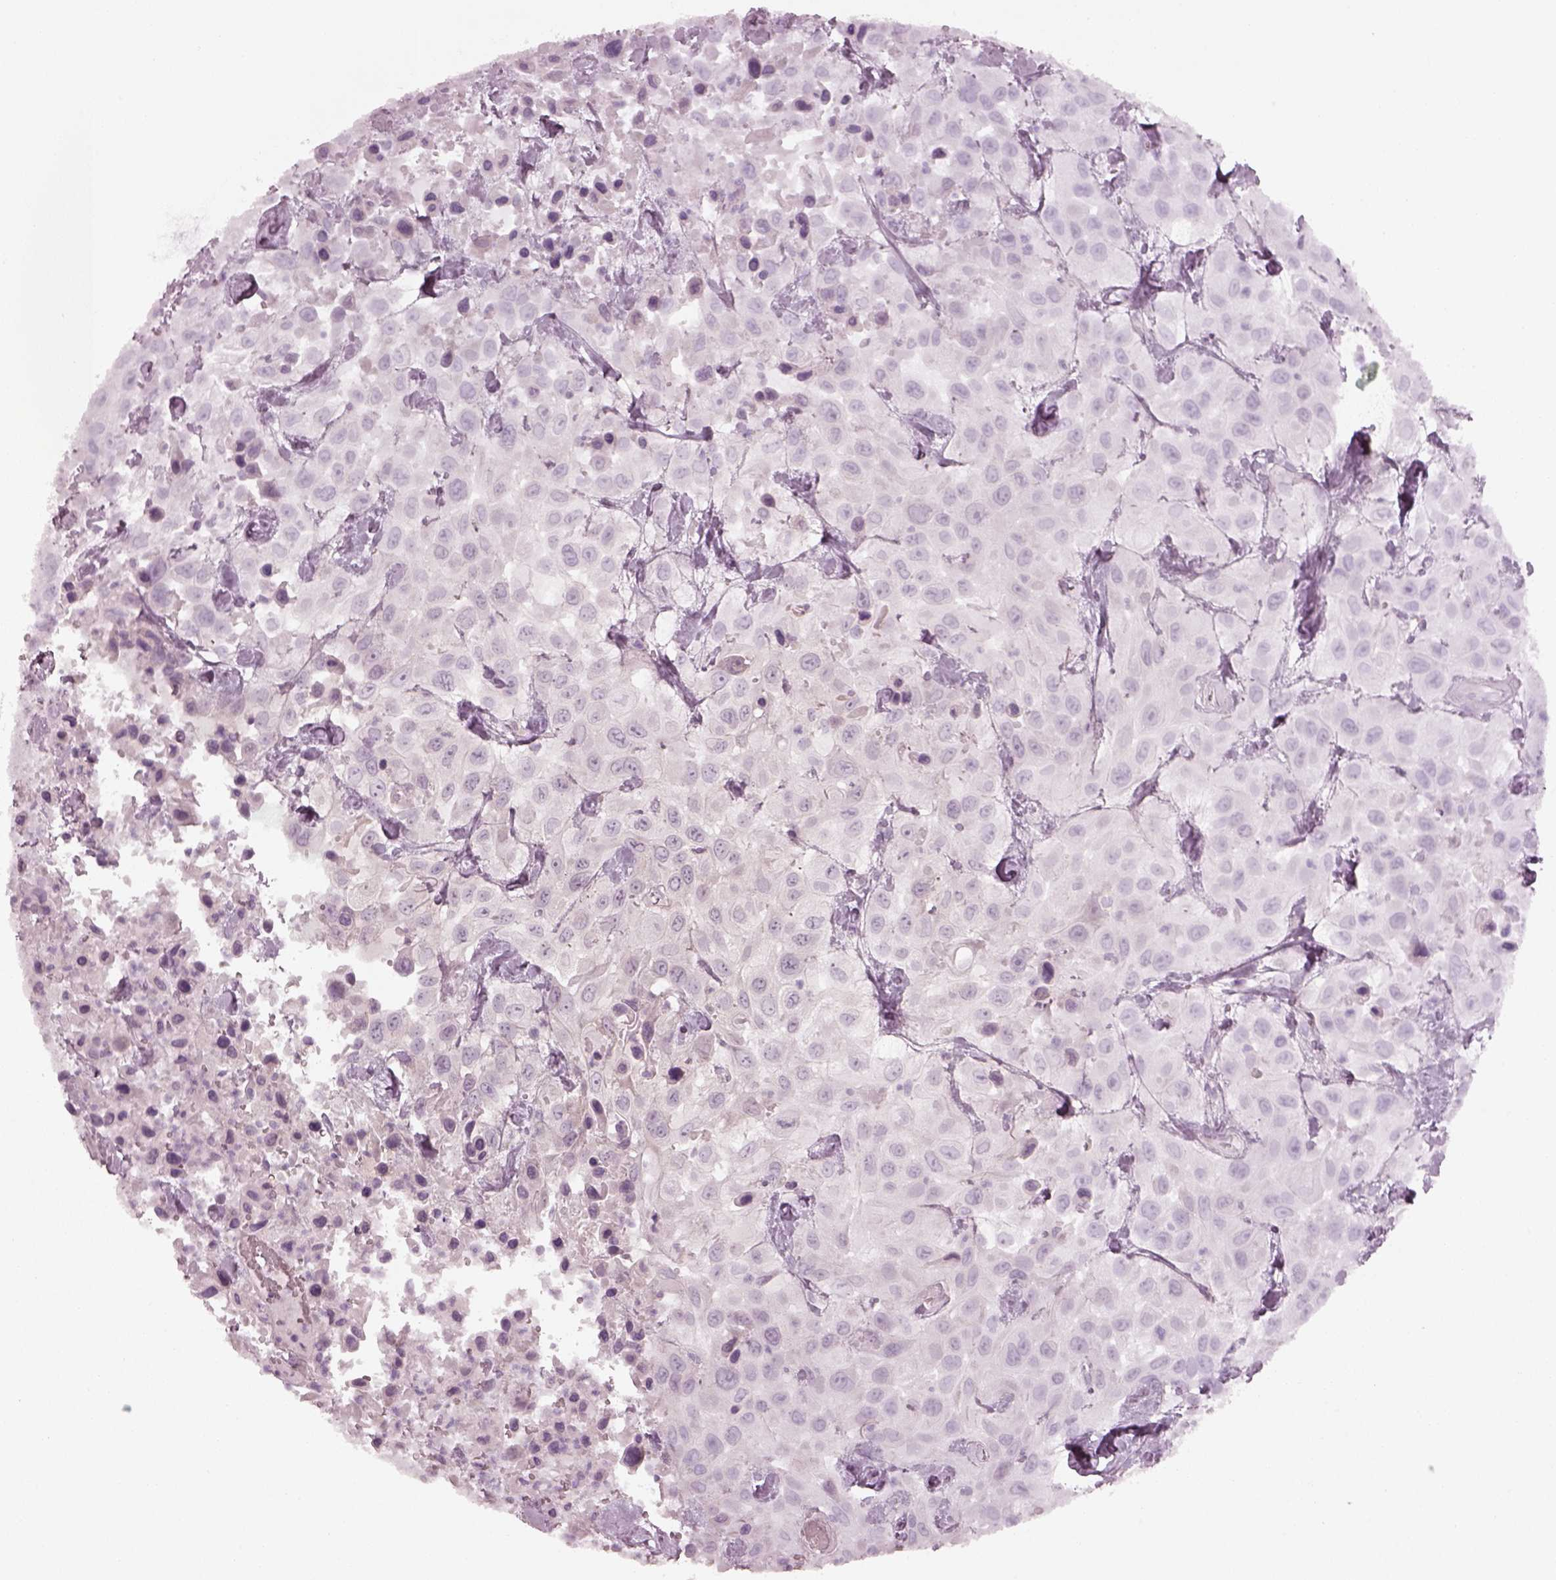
{"staining": {"intensity": "negative", "quantity": "none", "location": "none"}, "tissue": "urothelial cancer", "cell_type": "Tumor cells", "image_type": "cancer", "snomed": [{"axis": "morphology", "description": "Urothelial carcinoma, High grade"}, {"axis": "topography", "description": "Urinary bladder"}], "caption": "A micrograph of urothelial cancer stained for a protein demonstrates no brown staining in tumor cells. (Stains: DAB (3,3'-diaminobenzidine) immunohistochemistry (IHC) with hematoxylin counter stain, Microscopy: brightfield microscopy at high magnification).", "gene": "SPATA6L", "patient": {"sex": "male", "age": 79}}